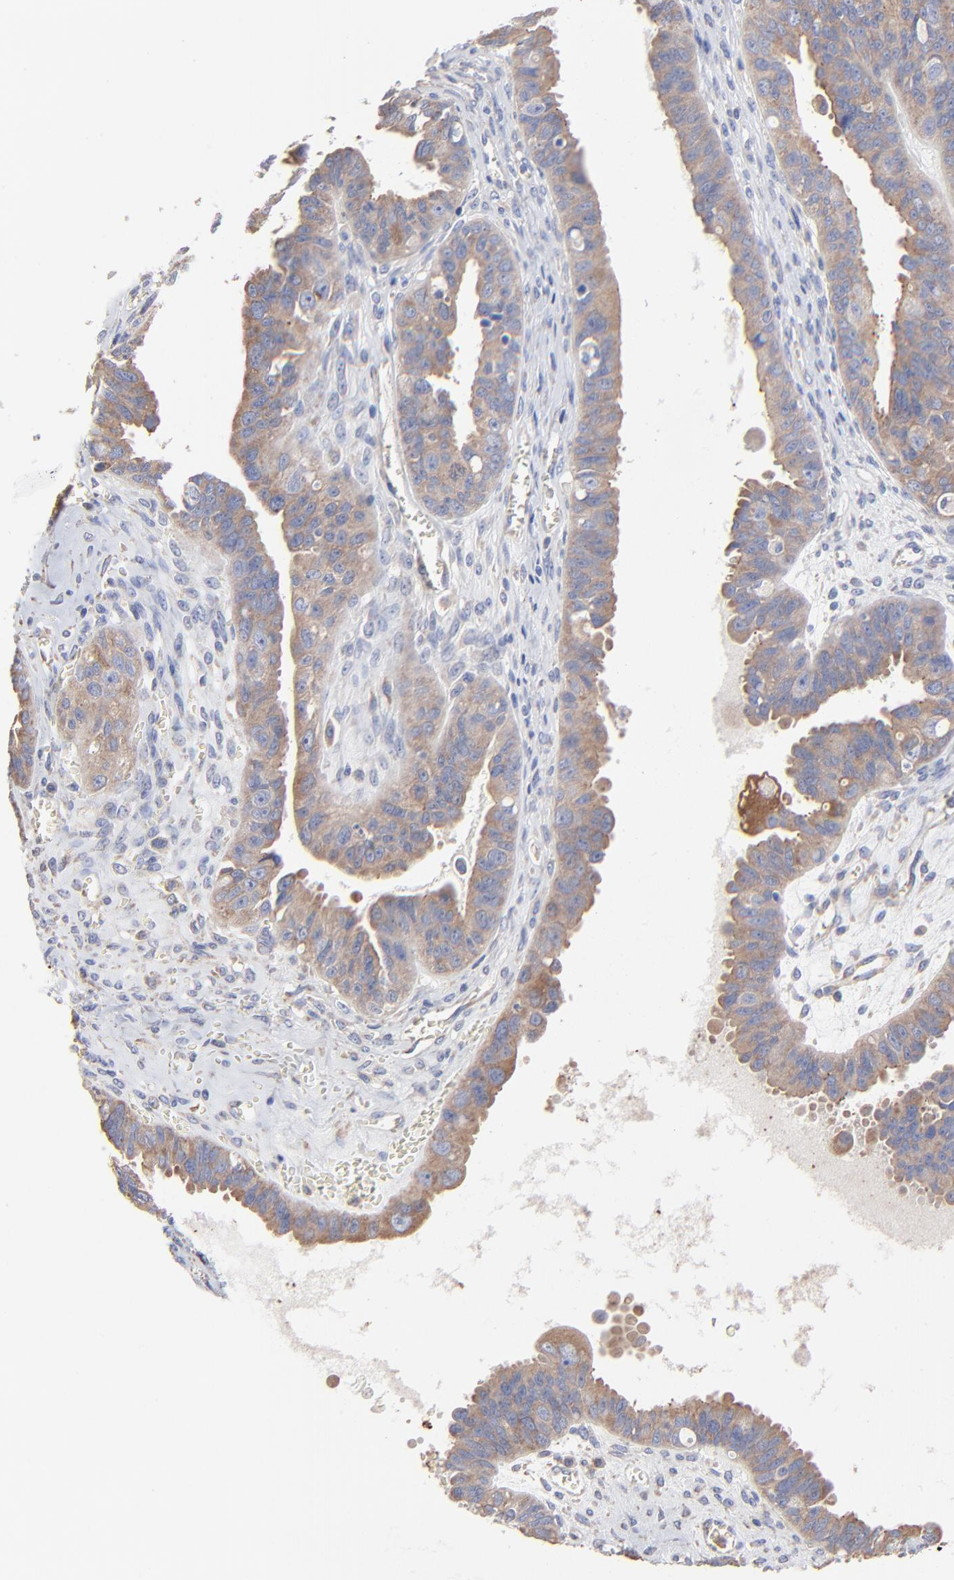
{"staining": {"intensity": "moderate", "quantity": ">75%", "location": "cytoplasmic/membranous"}, "tissue": "ovarian cancer", "cell_type": "Tumor cells", "image_type": "cancer", "snomed": [{"axis": "morphology", "description": "Carcinoma, endometroid"}, {"axis": "topography", "description": "Ovary"}], "caption": "Ovarian cancer stained with DAB IHC reveals medium levels of moderate cytoplasmic/membranous expression in about >75% of tumor cells.", "gene": "PPFIBP2", "patient": {"sex": "female", "age": 85}}